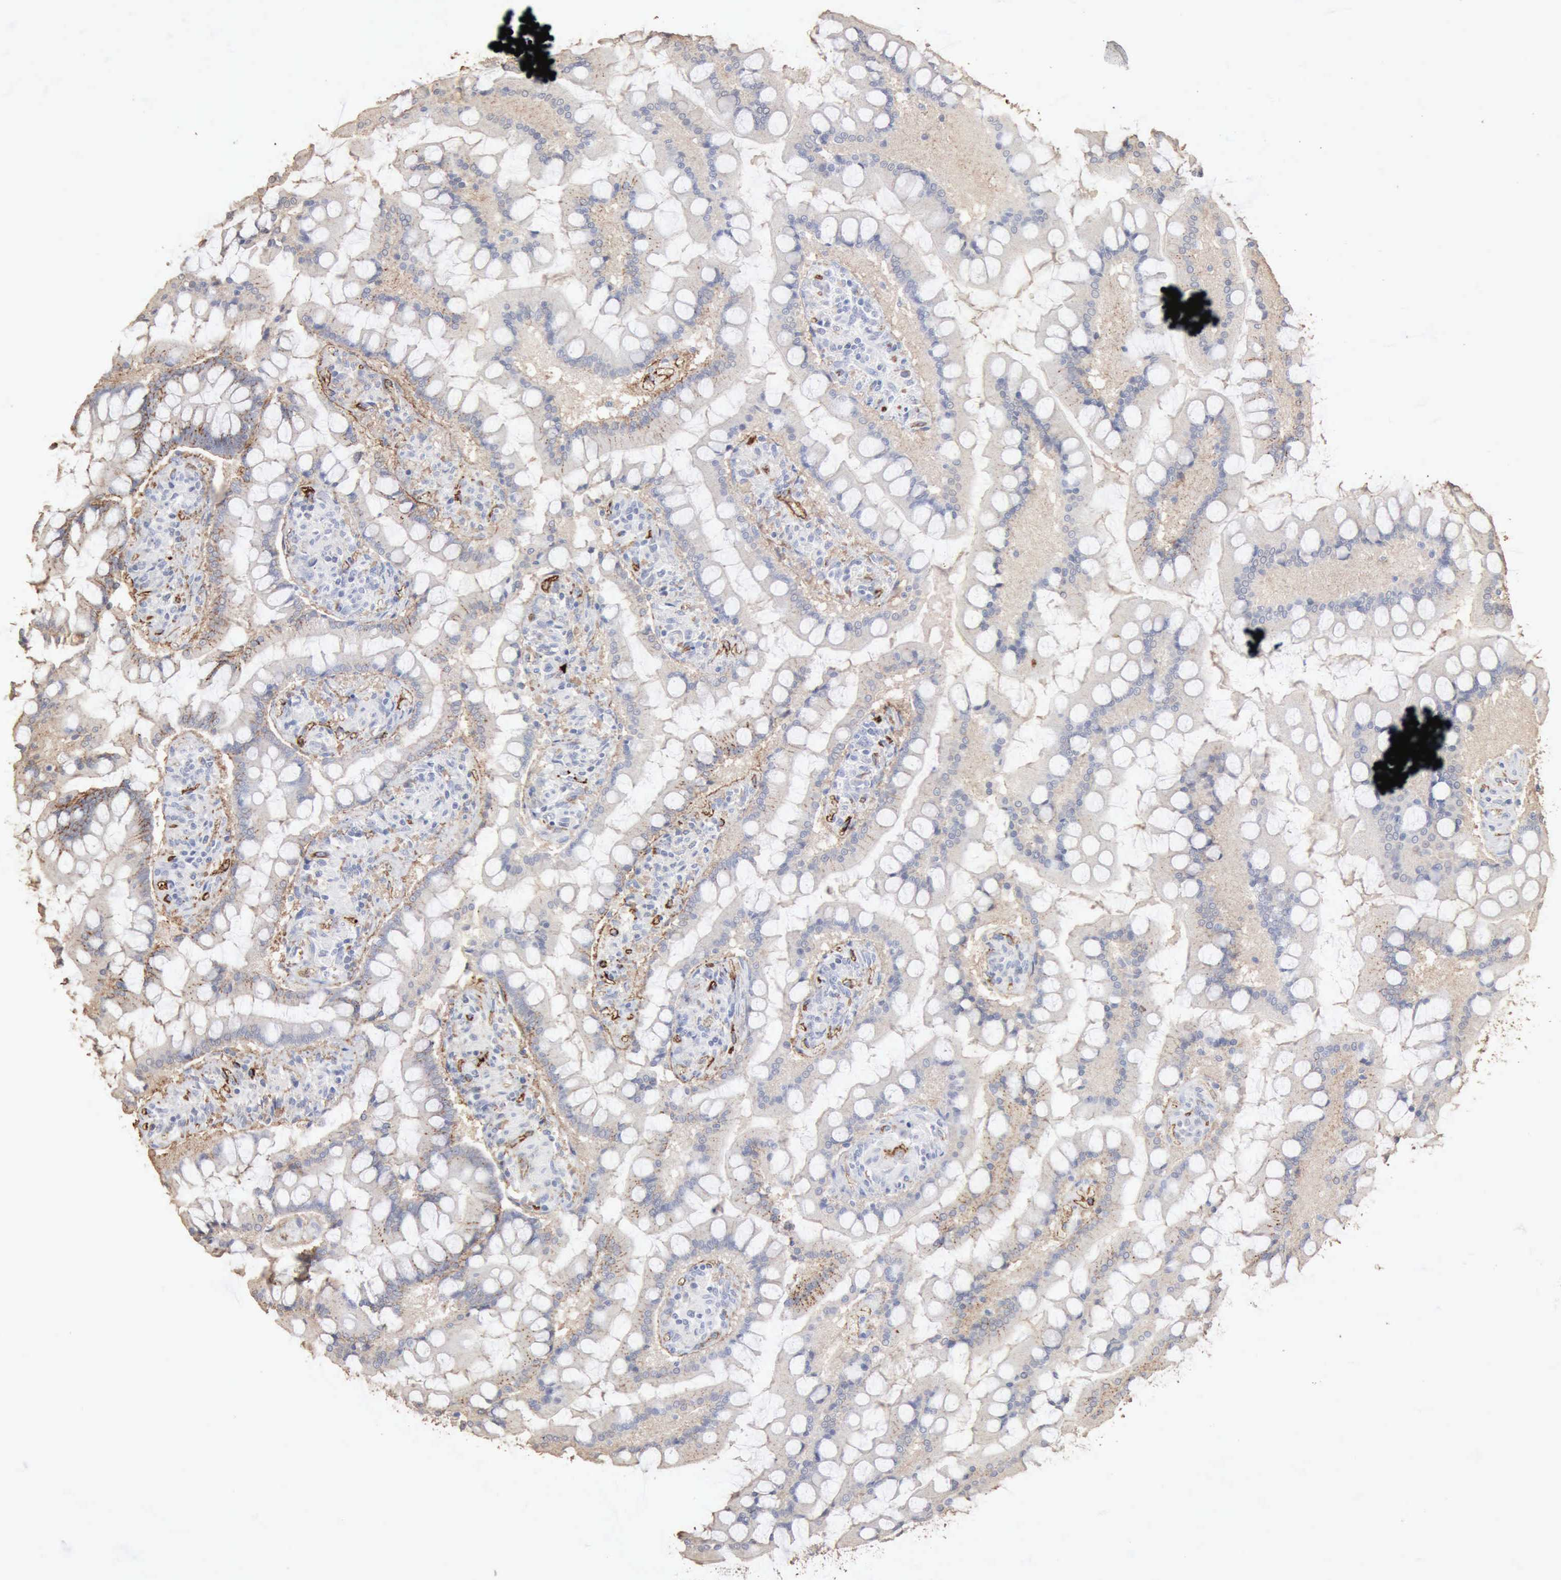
{"staining": {"intensity": "negative", "quantity": "none", "location": "none"}, "tissue": "small intestine", "cell_type": "Glandular cells", "image_type": "normal", "snomed": [{"axis": "morphology", "description": "Normal tissue, NOS"}, {"axis": "topography", "description": "Small intestine"}], "caption": "The image exhibits no staining of glandular cells in normal small intestine. (DAB IHC visualized using brightfield microscopy, high magnification).", "gene": "C4BPA", "patient": {"sex": "male", "age": 41}}